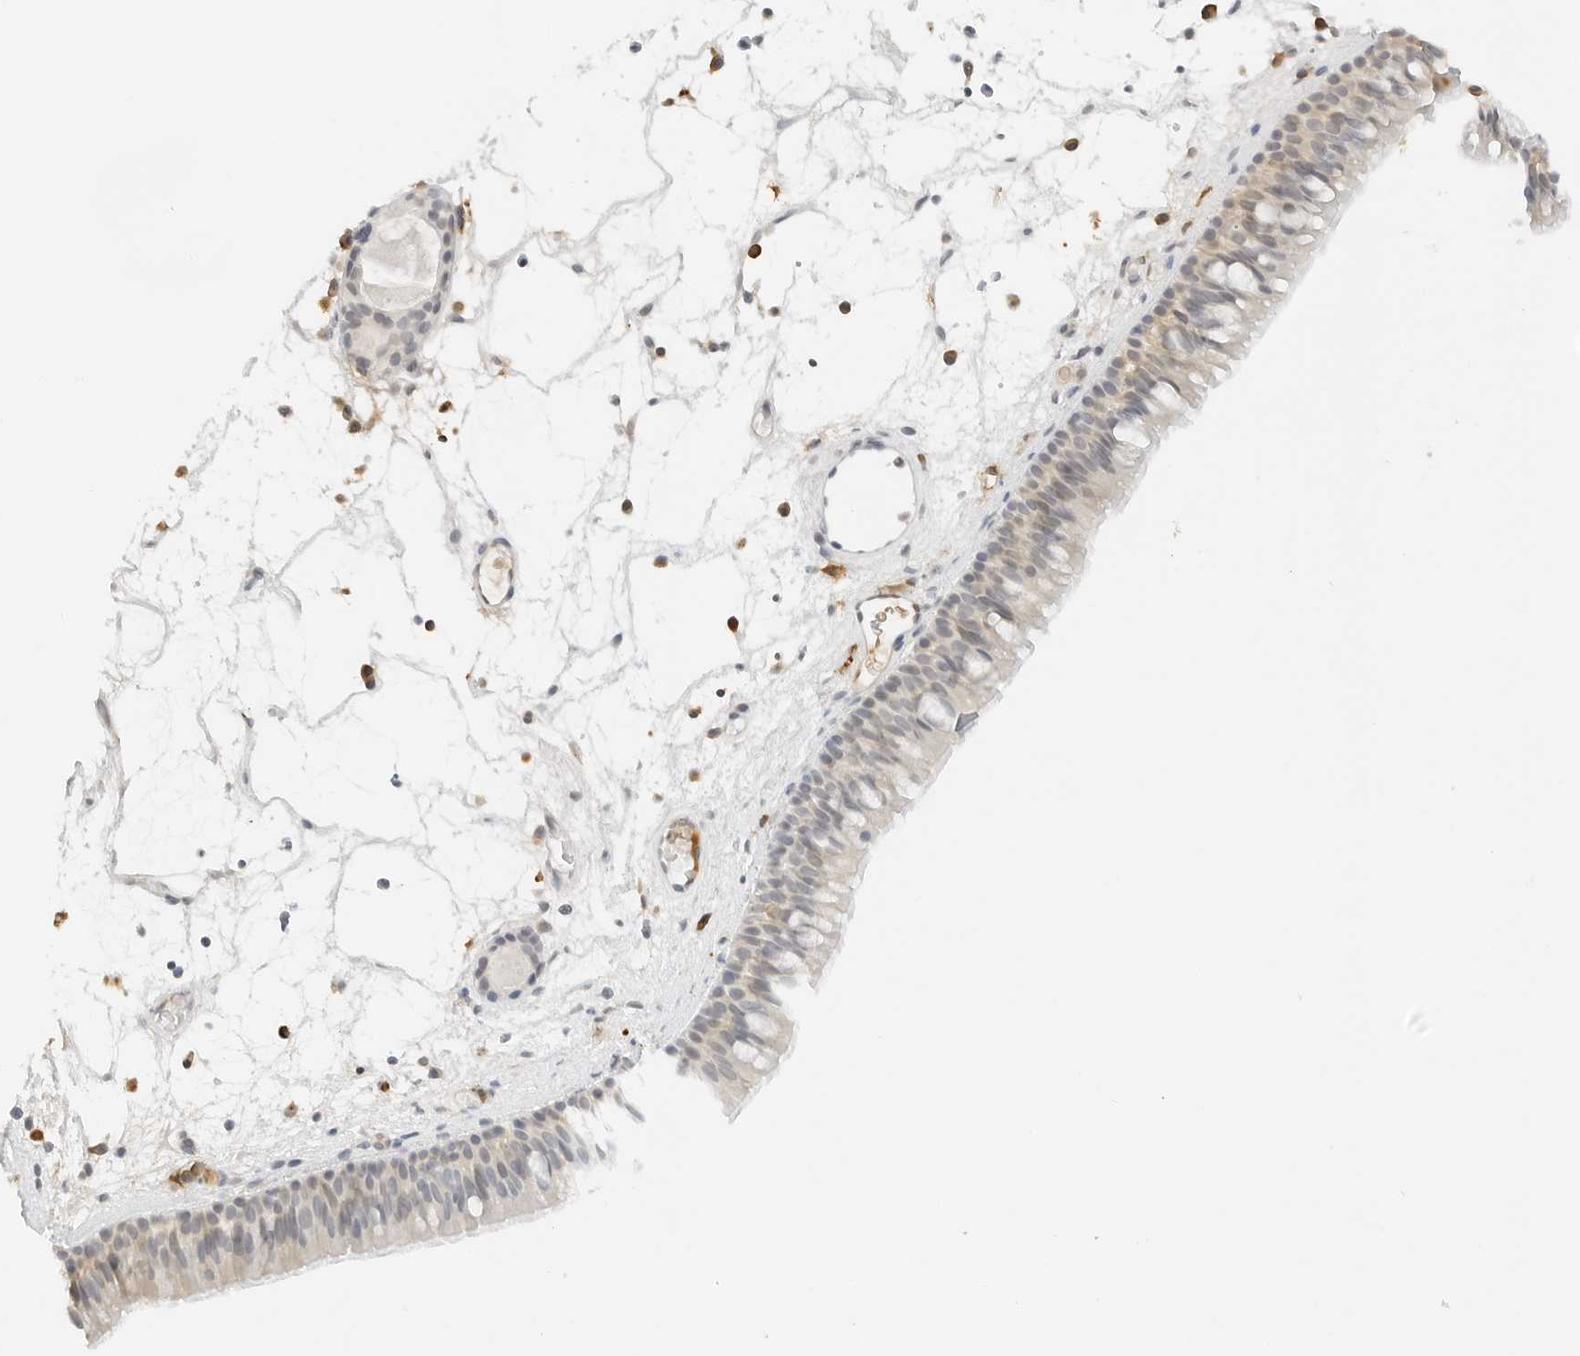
{"staining": {"intensity": "weak", "quantity": "25%-75%", "location": "nuclear"}, "tissue": "nasopharynx", "cell_type": "Respiratory epithelial cells", "image_type": "normal", "snomed": [{"axis": "morphology", "description": "Normal tissue, NOS"}, {"axis": "morphology", "description": "Inflammation, NOS"}, {"axis": "morphology", "description": "Malignant melanoma, Metastatic site"}, {"axis": "topography", "description": "Nasopharynx"}], "caption": "Approximately 25%-75% of respiratory epithelial cells in normal nasopharynx reveal weak nuclear protein expression as visualized by brown immunohistochemical staining.", "gene": "NEO1", "patient": {"sex": "male", "age": 70}}